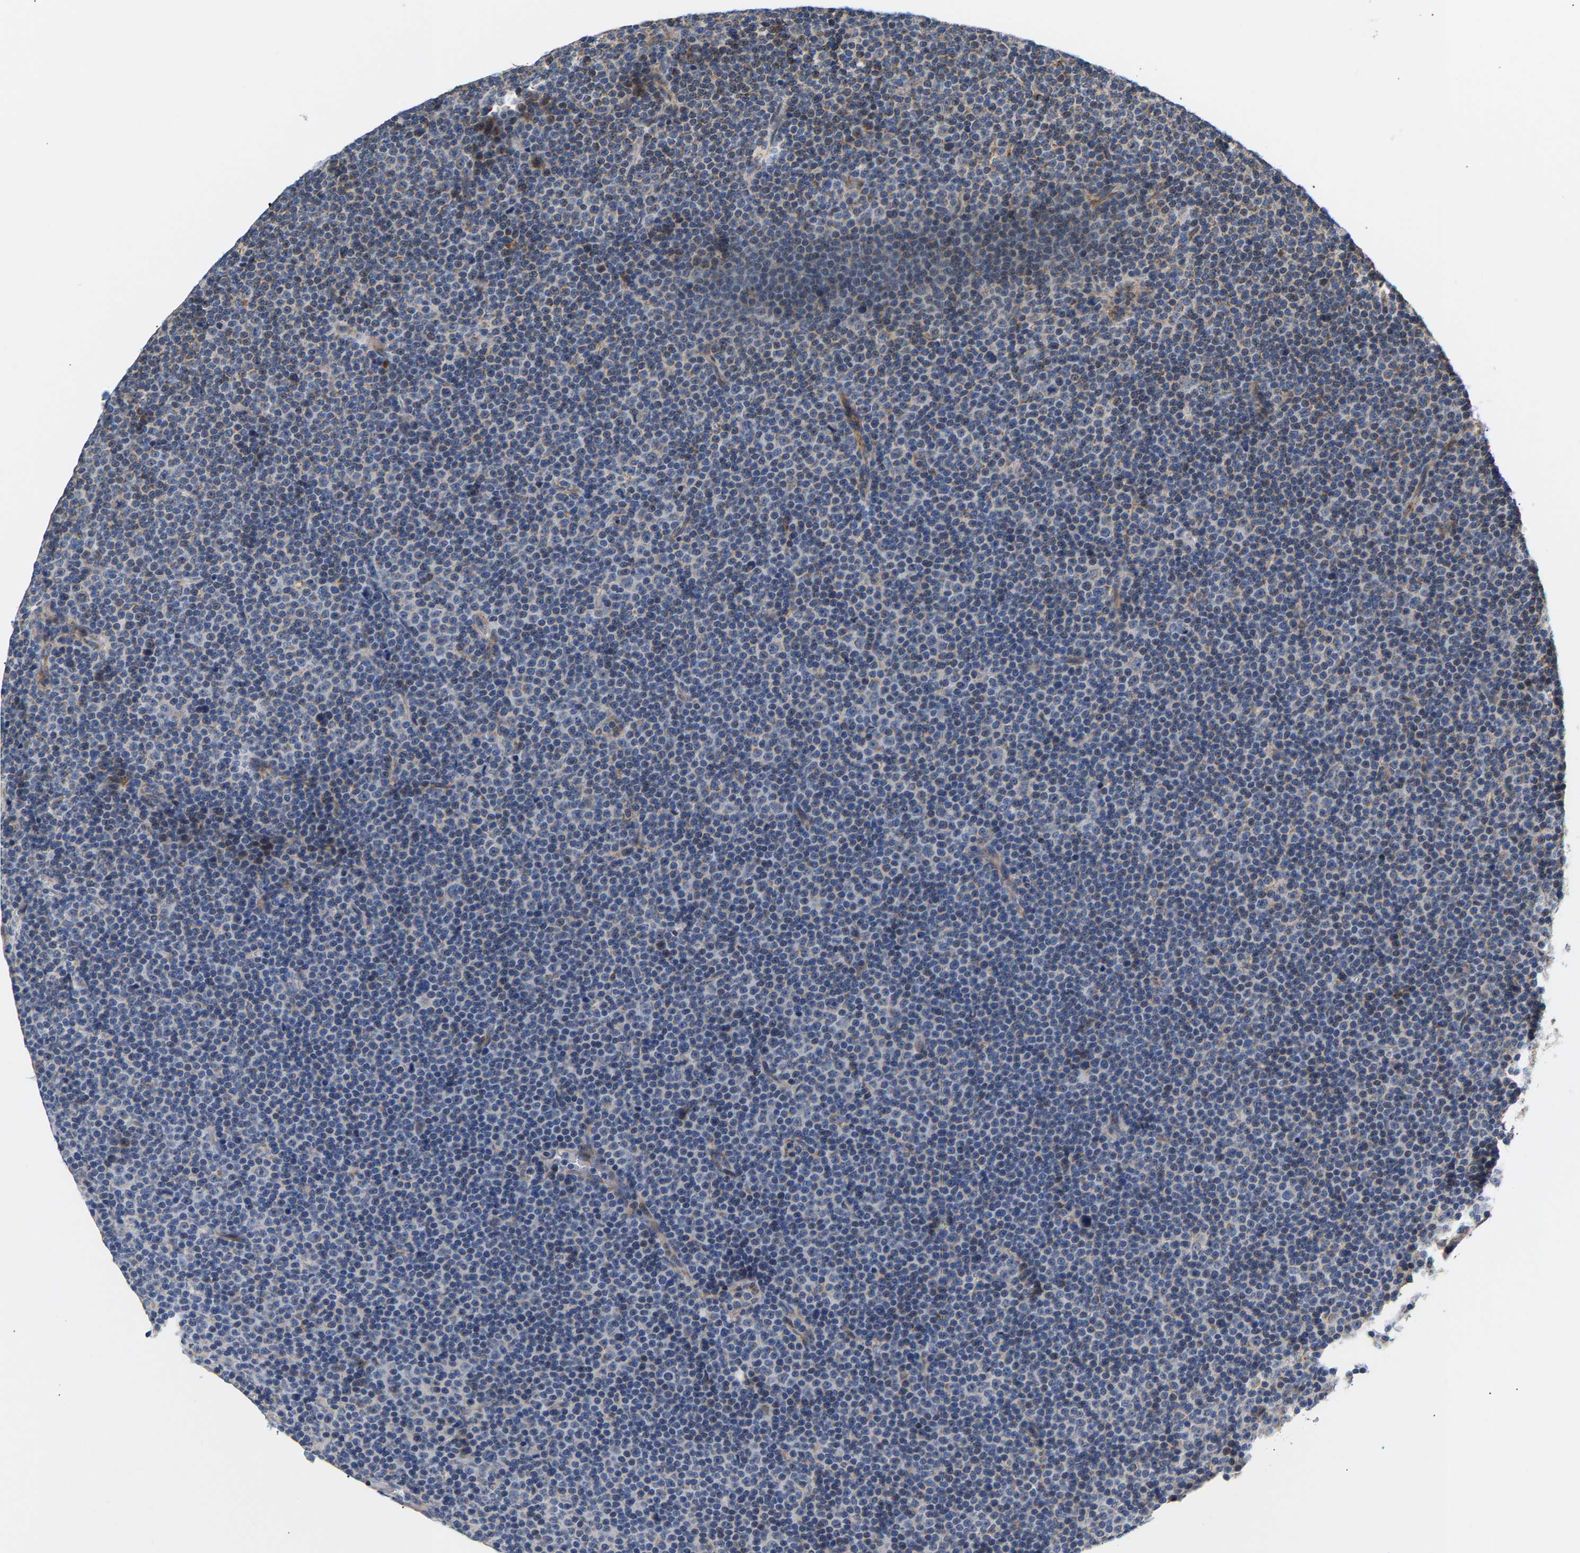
{"staining": {"intensity": "weak", "quantity": "<25%", "location": "cytoplasmic/membranous"}, "tissue": "lymphoma", "cell_type": "Tumor cells", "image_type": "cancer", "snomed": [{"axis": "morphology", "description": "Malignant lymphoma, non-Hodgkin's type, Low grade"}, {"axis": "topography", "description": "Lymph node"}], "caption": "High magnification brightfield microscopy of lymphoma stained with DAB (3,3'-diaminobenzidine) (brown) and counterstained with hematoxylin (blue): tumor cells show no significant staining. (DAB IHC visualized using brightfield microscopy, high magnification).", "gene": "TMEM168", "patient": {"sex": "female", "age": 67}}